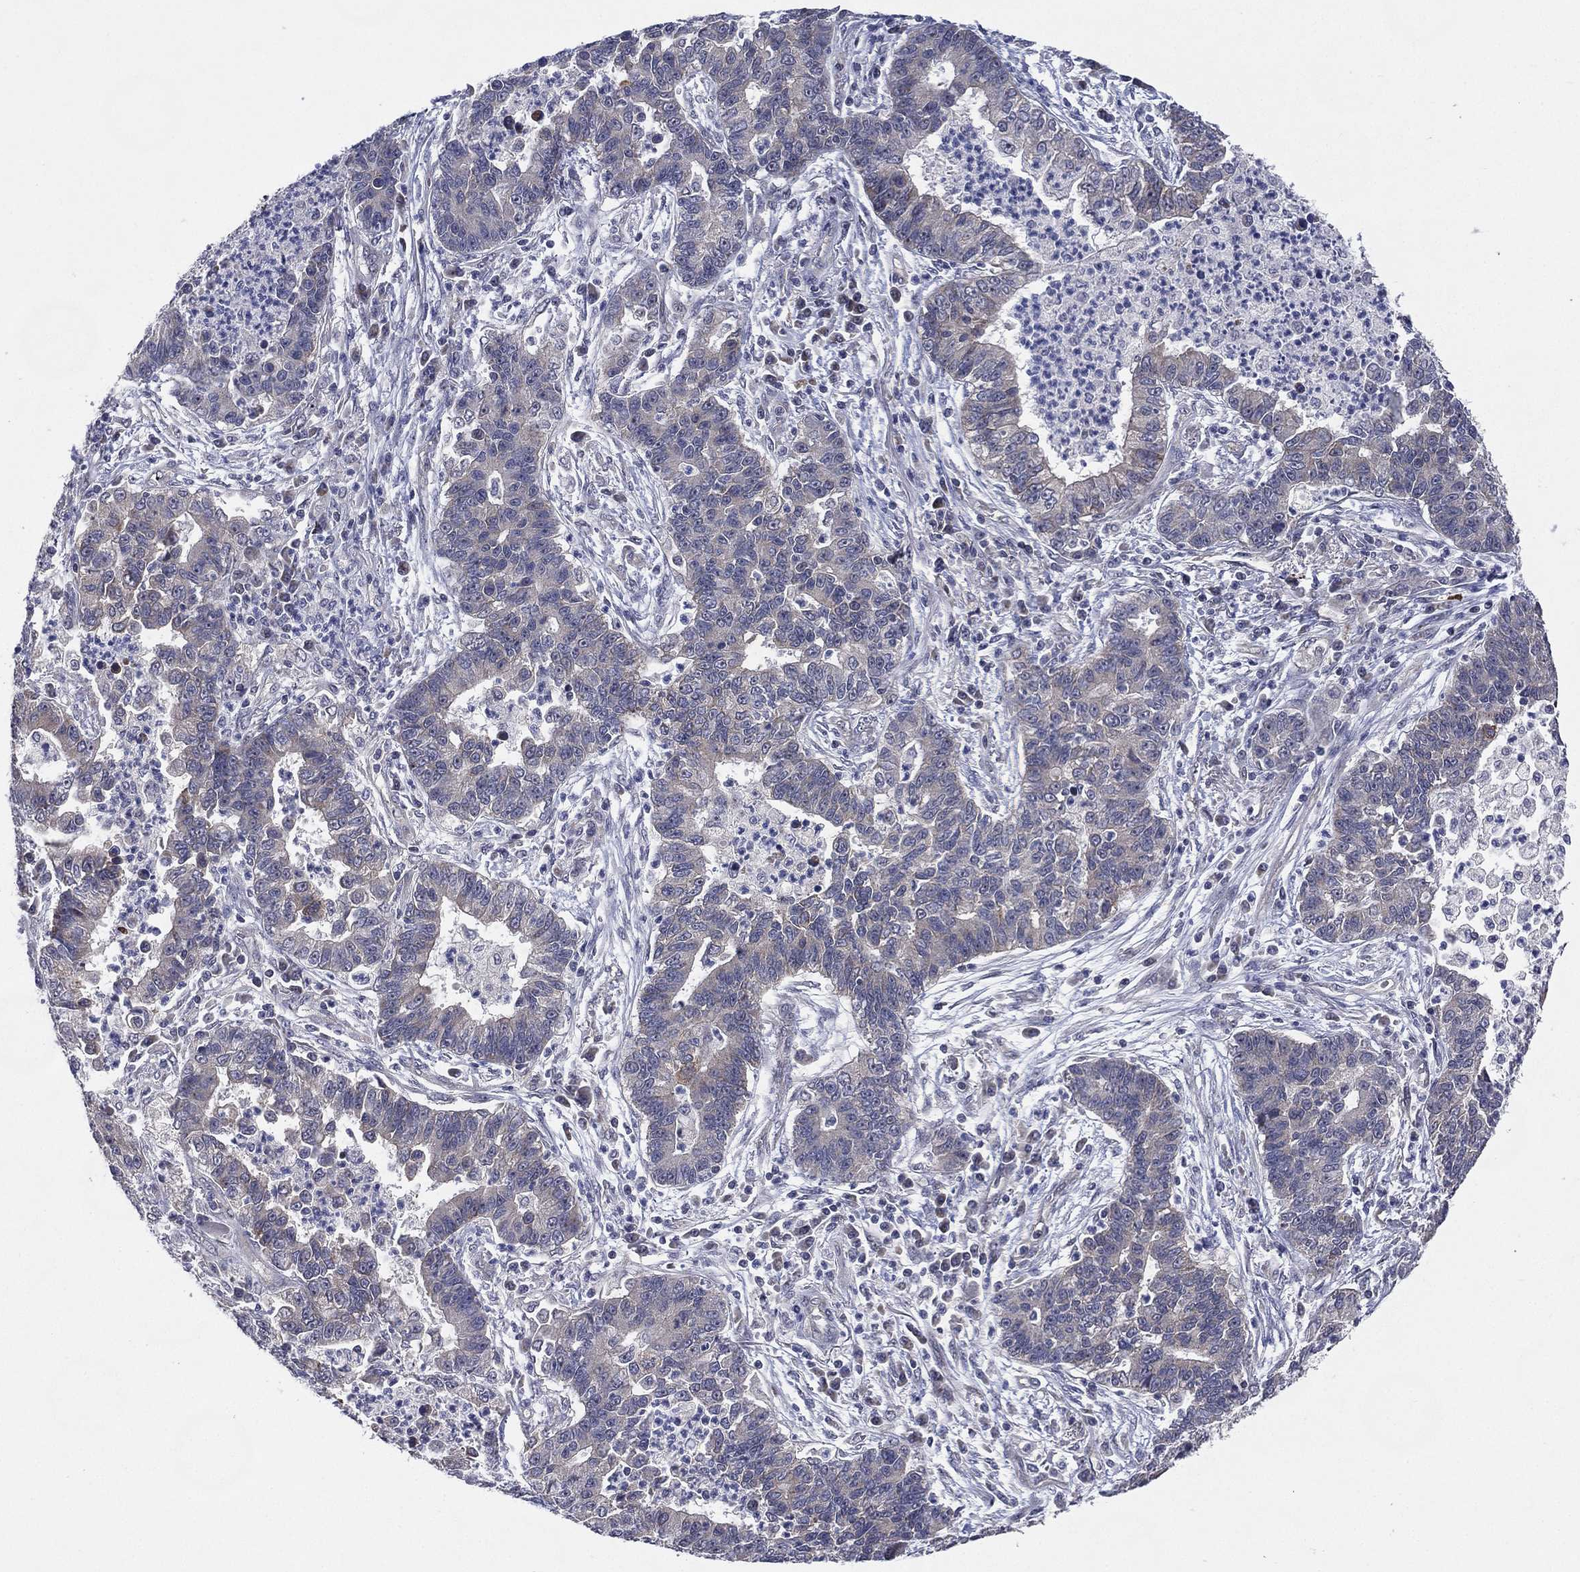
{"staining": {"intensity": "negative", "quantity": "none", "location": "none"}, "tissue": "lung cancer", "cell_type": "Tumor cells", "image_type": "cancer", "snomed": [{"axis": "morphology", "description": "Adenocarcinoma, NOS"}, {"axis": "topography", "description": "Lung"}], "caption": "Lung adenocarcinoma was stained to show a protein in brown. There is no significant positivity in tumor cells.", "gene": "KAT14", "patient": {"sex": "female", "age": 57}}